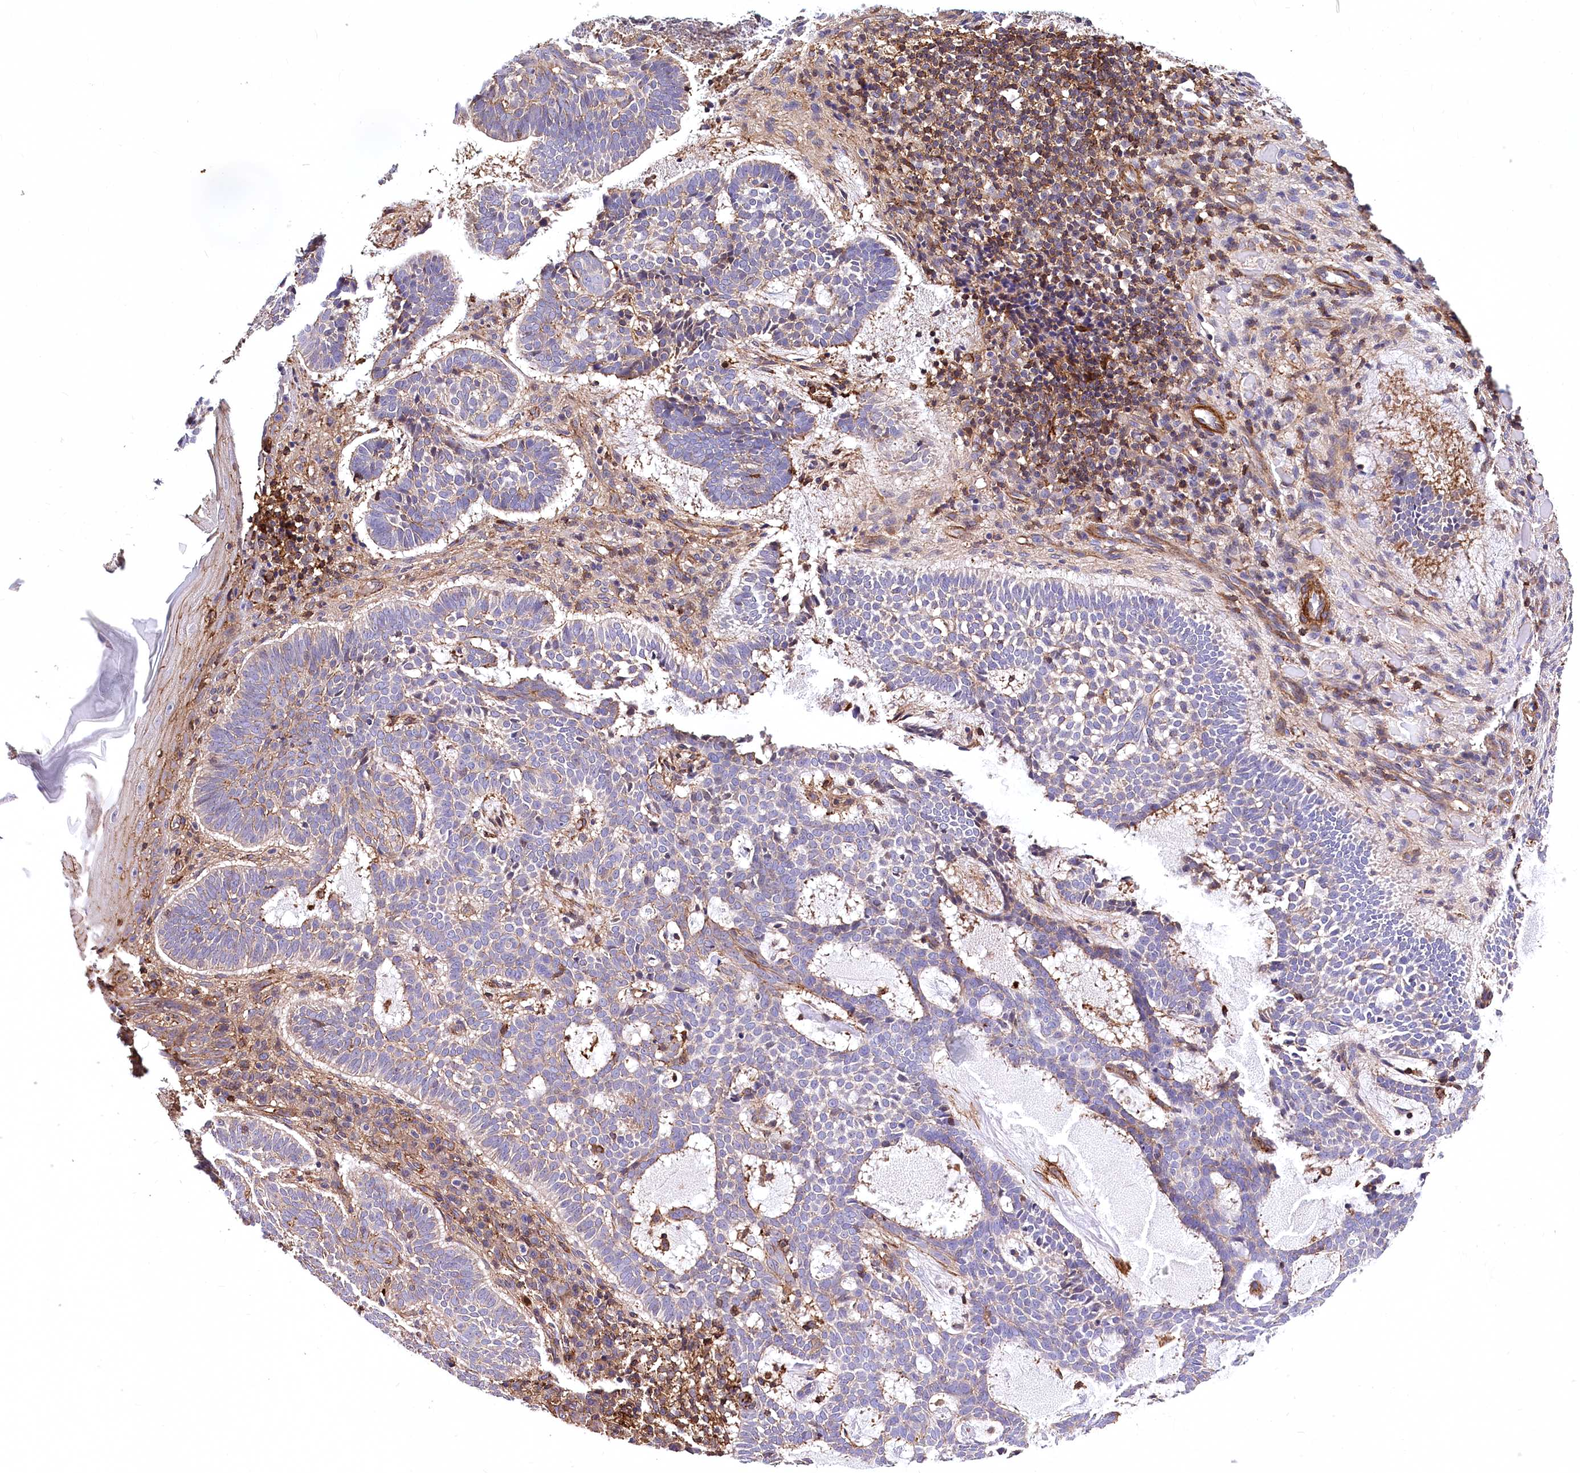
{"staining": {"intensity": "weak", "quantity": "25%-75%", "location": "cytoplasmic/membranous"}, "tissue": "skin cancer", "cell_type": "Tumor cells", "image_type": "cancer", "snomed": [{"axis": "morphology", "description": "Basal cell carcinoma"}, {"axis": "topography", "description": "Skin"}], "caption": "Basal cell carcinoma (skin) stained for a protein shows weak cytoplasmic/membranous positivity in tumor cells. (DAB (3,3'-diaminobenzidine) IHC with brightfield microscopy, high magnification).", "gene": "DPP3", "patient": {"sex": "male", "age": 85}}